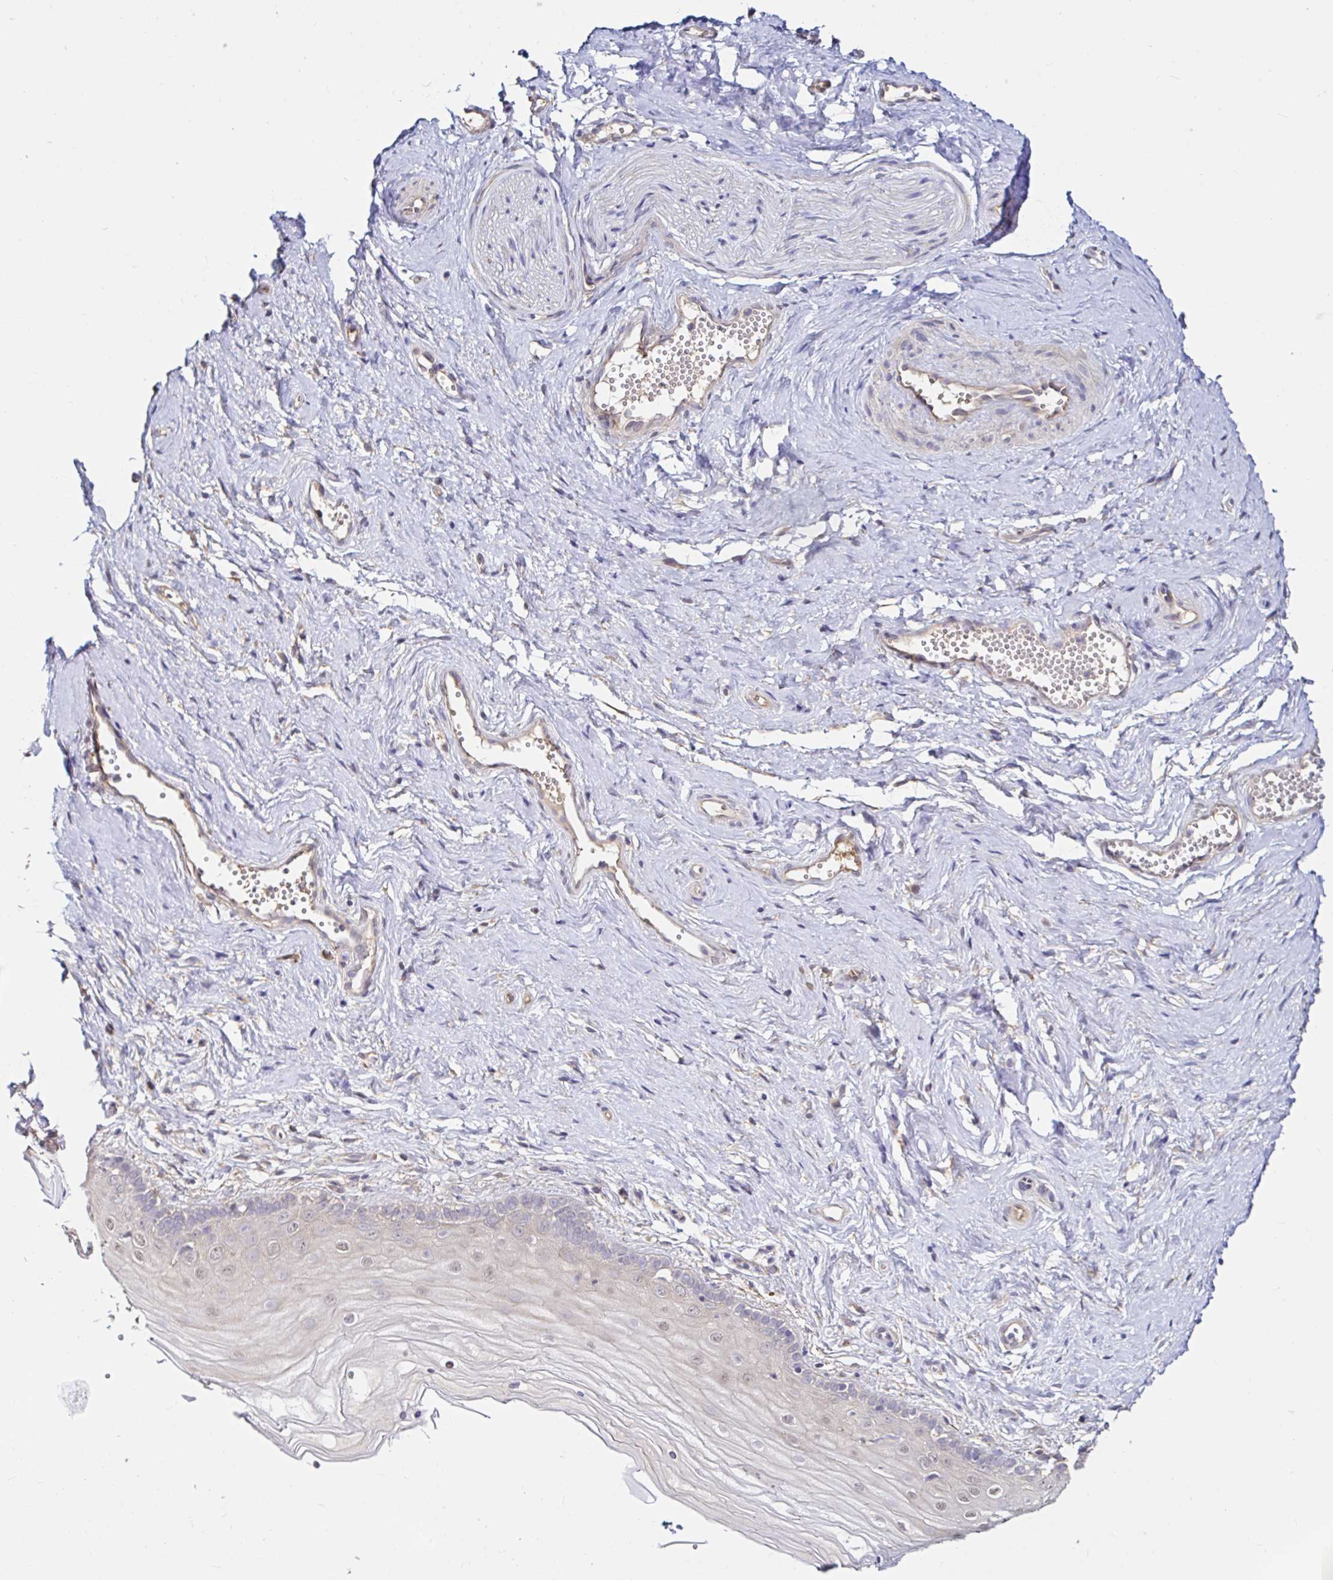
{"staining": {"intensity": "weak", "quantity": "<25%", "location": "nuclear"}, "tissue": "vagina", "cell_type": "Squamous epithelial cells", "image_type": "normal", "snomed": [{"axis": "morphology", "description": "Normal tissue, NOS"}, {"axis": "topography", "description": "Vagina"}], "caption": "Unremarkable vagina was stained to show a protein in brown. There is no significant expression in squamous epithelial cells. (DAB (3,3'-diaminobenzidine) immunohistochemistry visualized using brightfield microscopy, high magnification).", "gene": "RSRP1", "patient": {"sex": "female", "age": 38}}